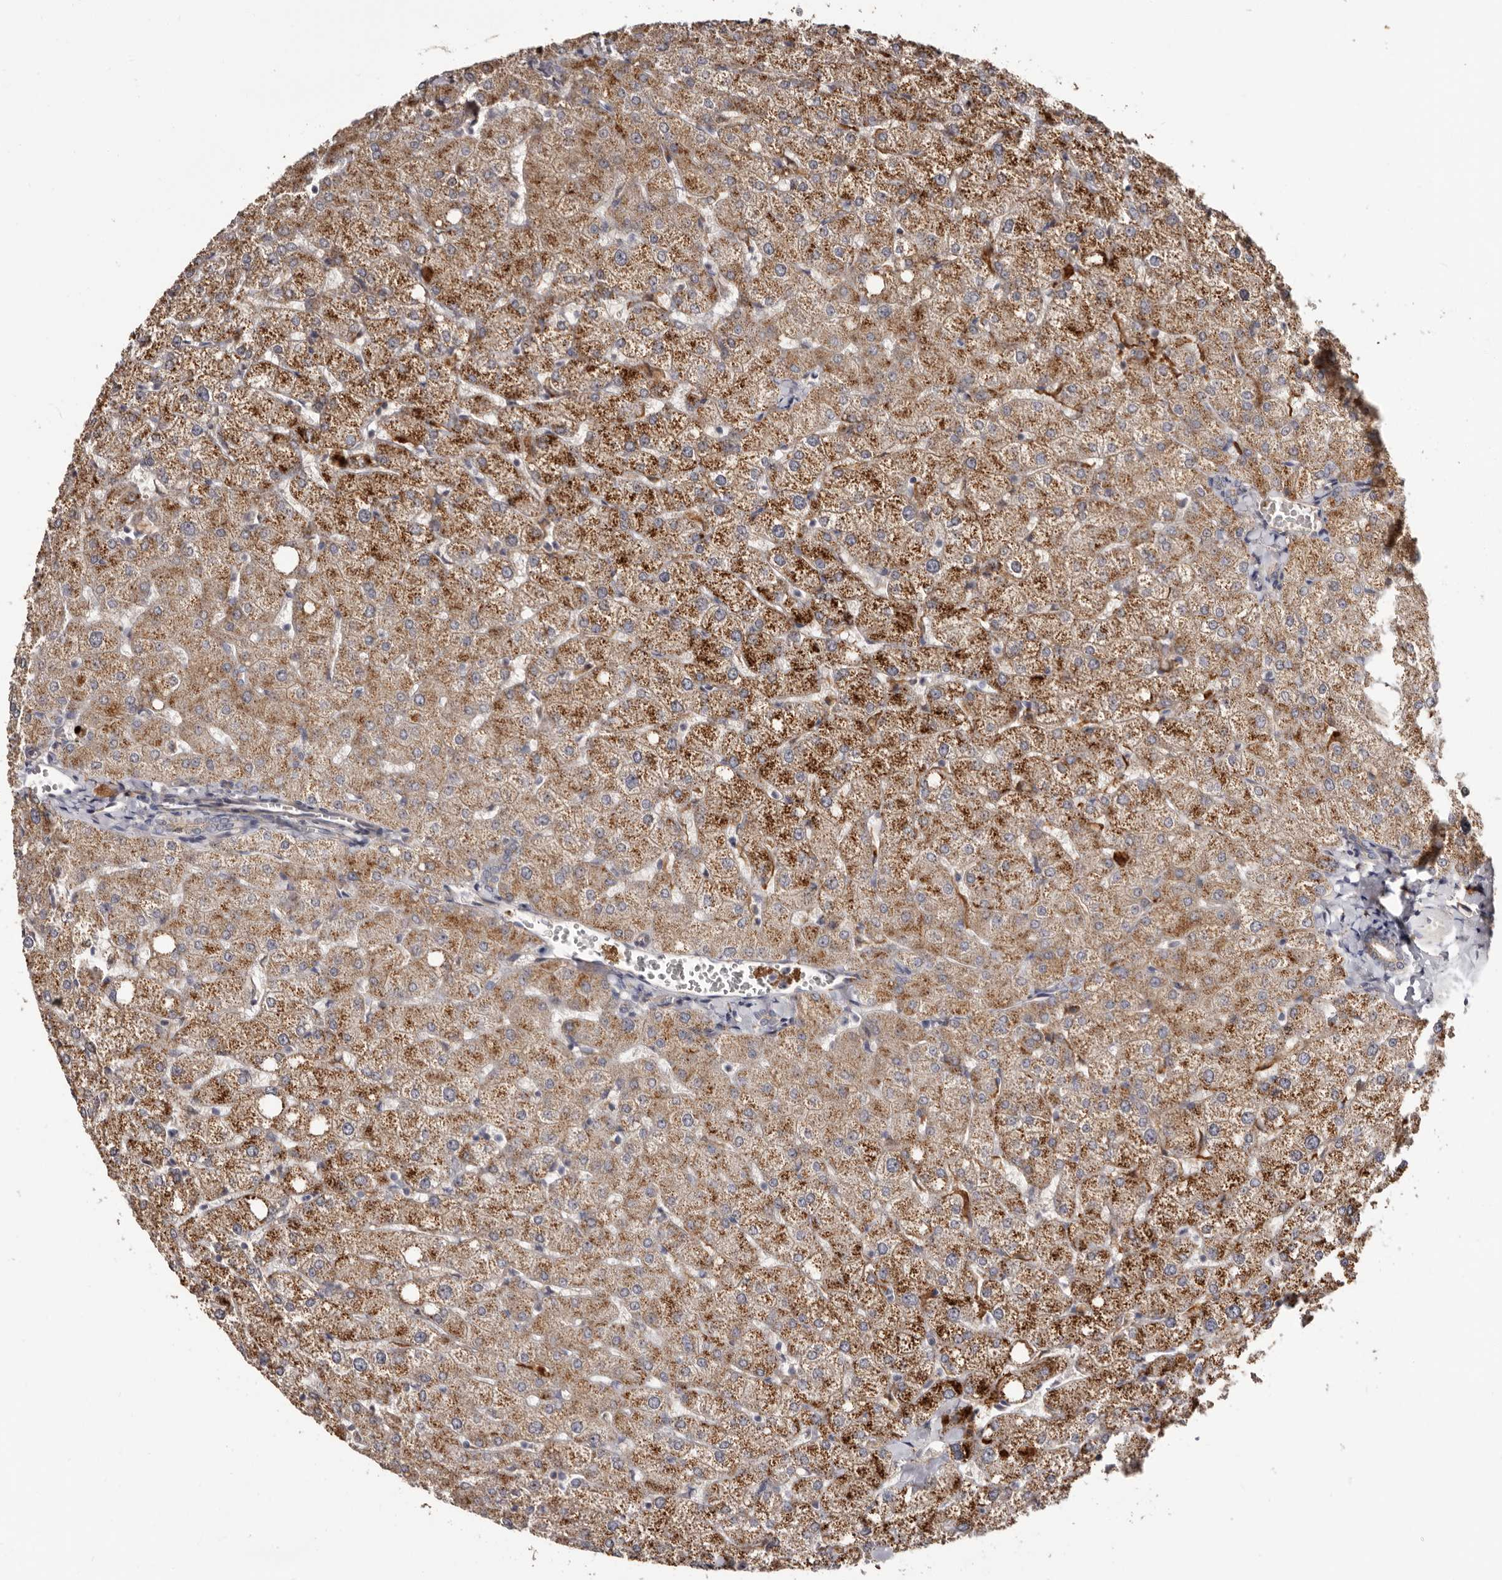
{"staining": {"intensity": "weak", "quantity": "<25%", "location": "cytoplasmic/membranous"}, "tissue": "liver", "cell_type": "Cholangiocytes", "image_type": "normal", "snomed": [{"axis": "morphology", "description": "Normal tissue, NOS"}, {"axis": "topography", "description": "Liver"}], "caption": "Immunohistochemistry image of benign human liver stained for a protein (brown), which displays no expression in cholangiocytes. (DAB (3,3'-diaminobenzidine) immunohistochemistry, high magnification).", "gene": "PTAFR", "patient": {"sex": "female", "age": 54}}